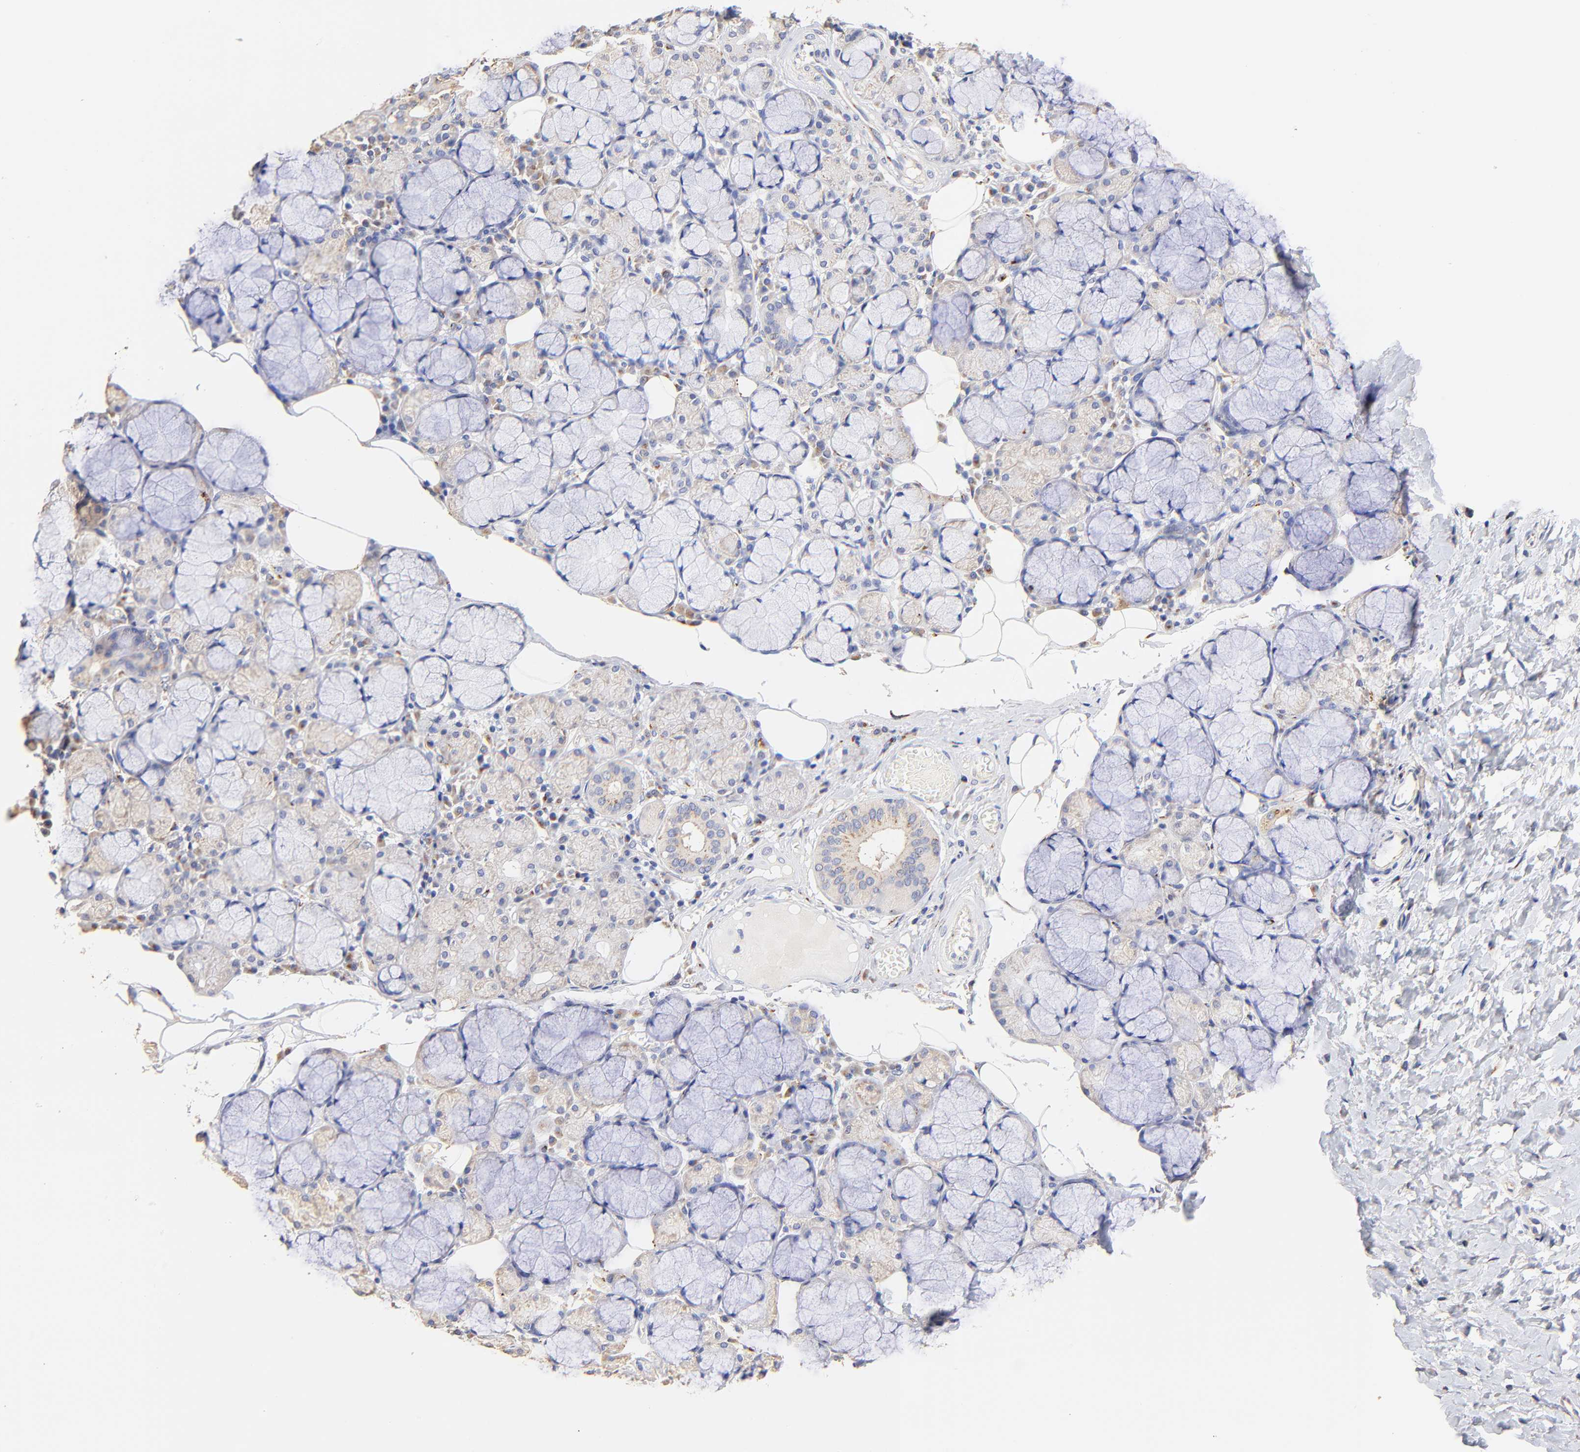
{"staining": {"intensity": "negative", "quantity": "none", "location": "none"}, "tissue": "salivary gland", "cell_type": "Glandular cells", "image_type": "normal", "snomed": [{"axis": "morphology", "description": "Normal tissue, NOS"}, {"axis": "topography", "description": "Skeletal muscle"}, {"axis": "topography", "description": "Oral tissue"}, {"axis": "topography", "description": "Salivary gland"}, {"axis": "topography", "description": "Peripheral nerve tissue"}], "caption": "The IHC micrograph has no significant expression in glandular cells of salivary gland.", "gene": "FMNL3", "patient": {"sex": "male", "age": 54}}